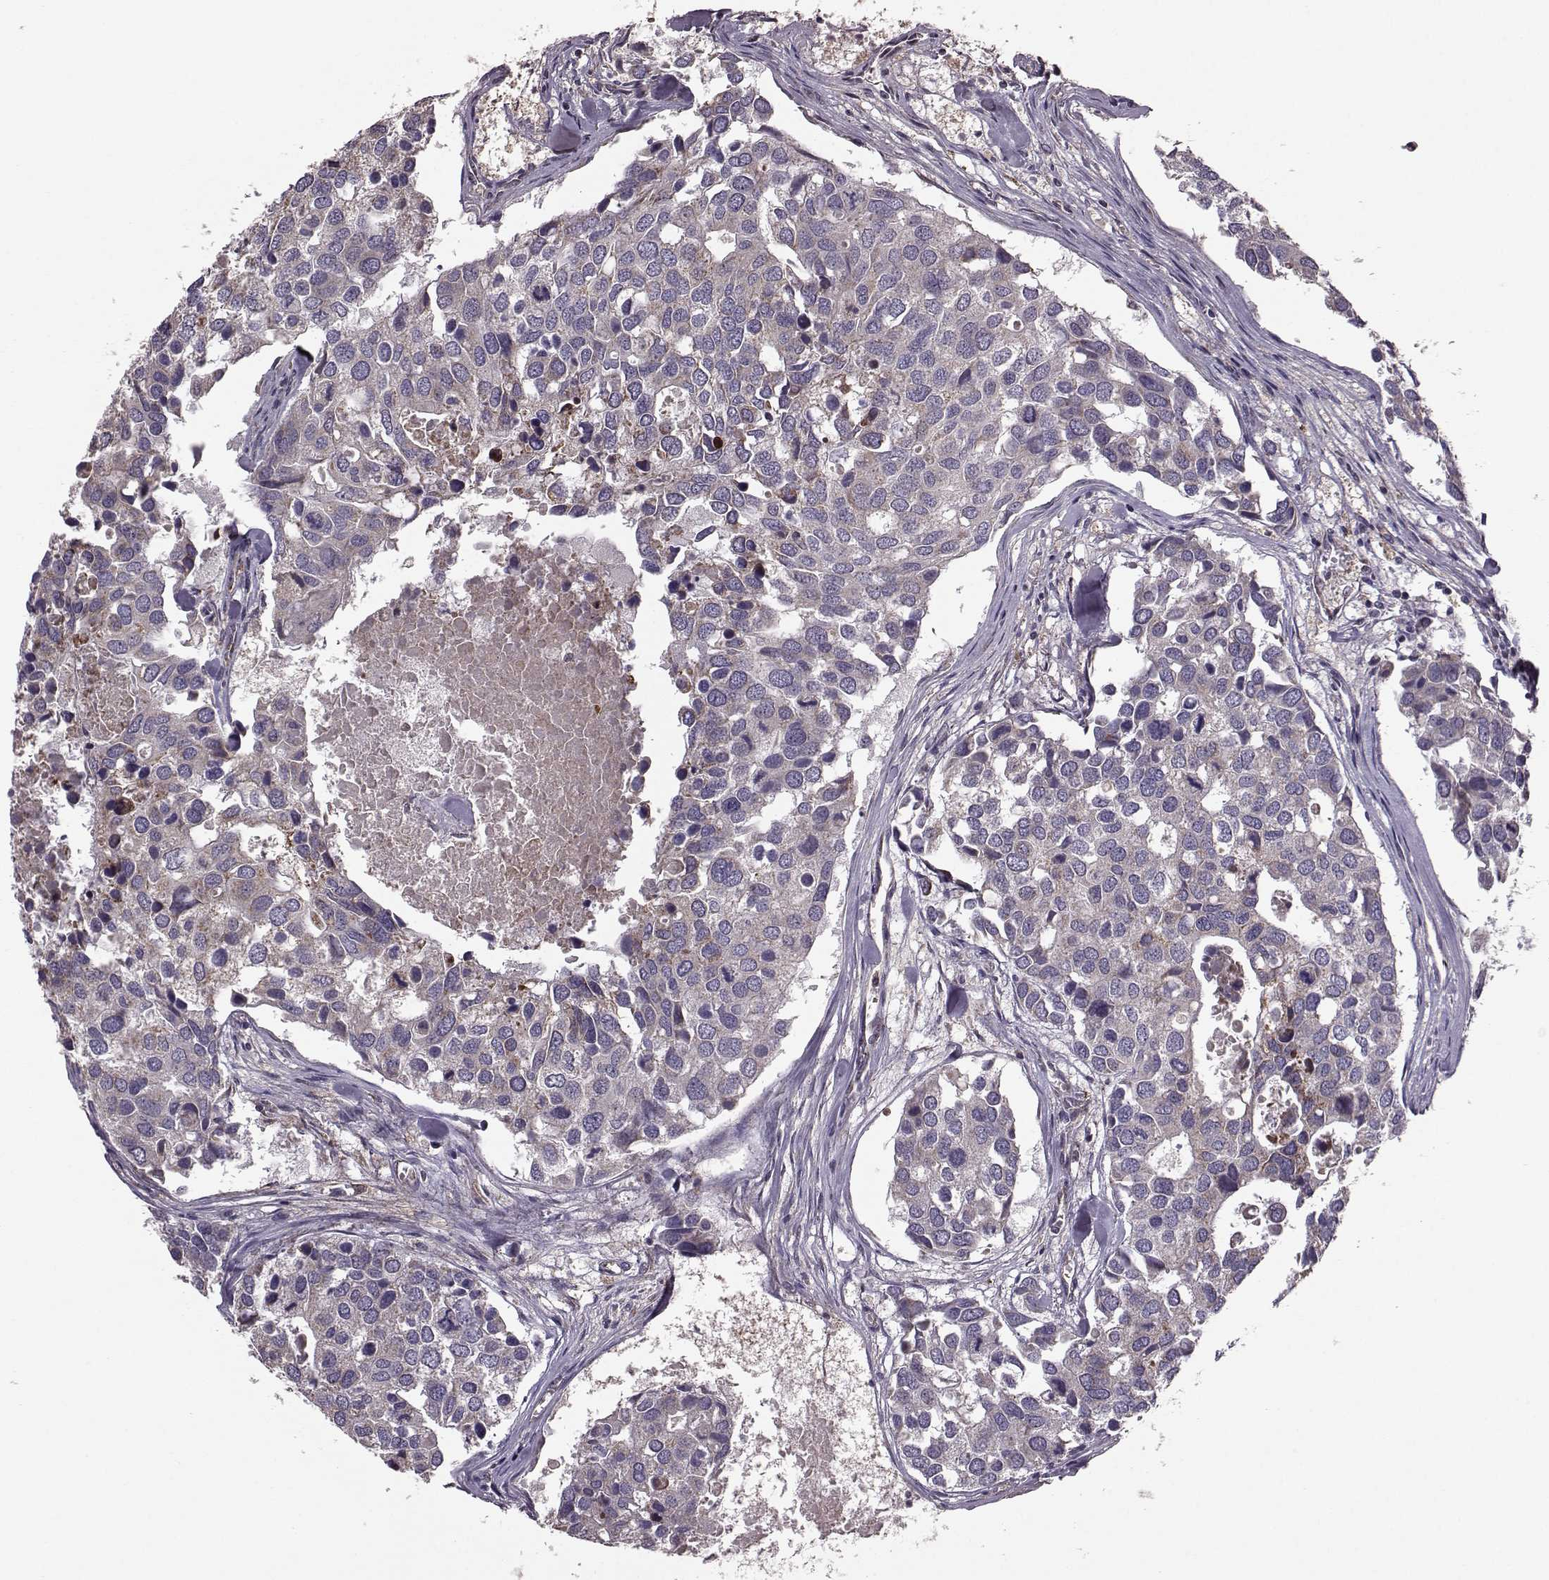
{"staining": {"intensity": "weak", "quantity": "<25%", "location": "cytoplasmic/membranous"}, "tissue": "breast cancer", "cell_type": "Tumor cells", "image_type": "cancer", "snomed": [{"axis": "morphology", "description": "Duct carcinoma"}, {"axis": "topography", "description": "Breast"}], "caption": "This is an immunohistochemistry (IHC) image of breast cancer. There is no expression in tumor cells.", "gene": "PUDP", "patient": {"sex": "female", "age": 83}}